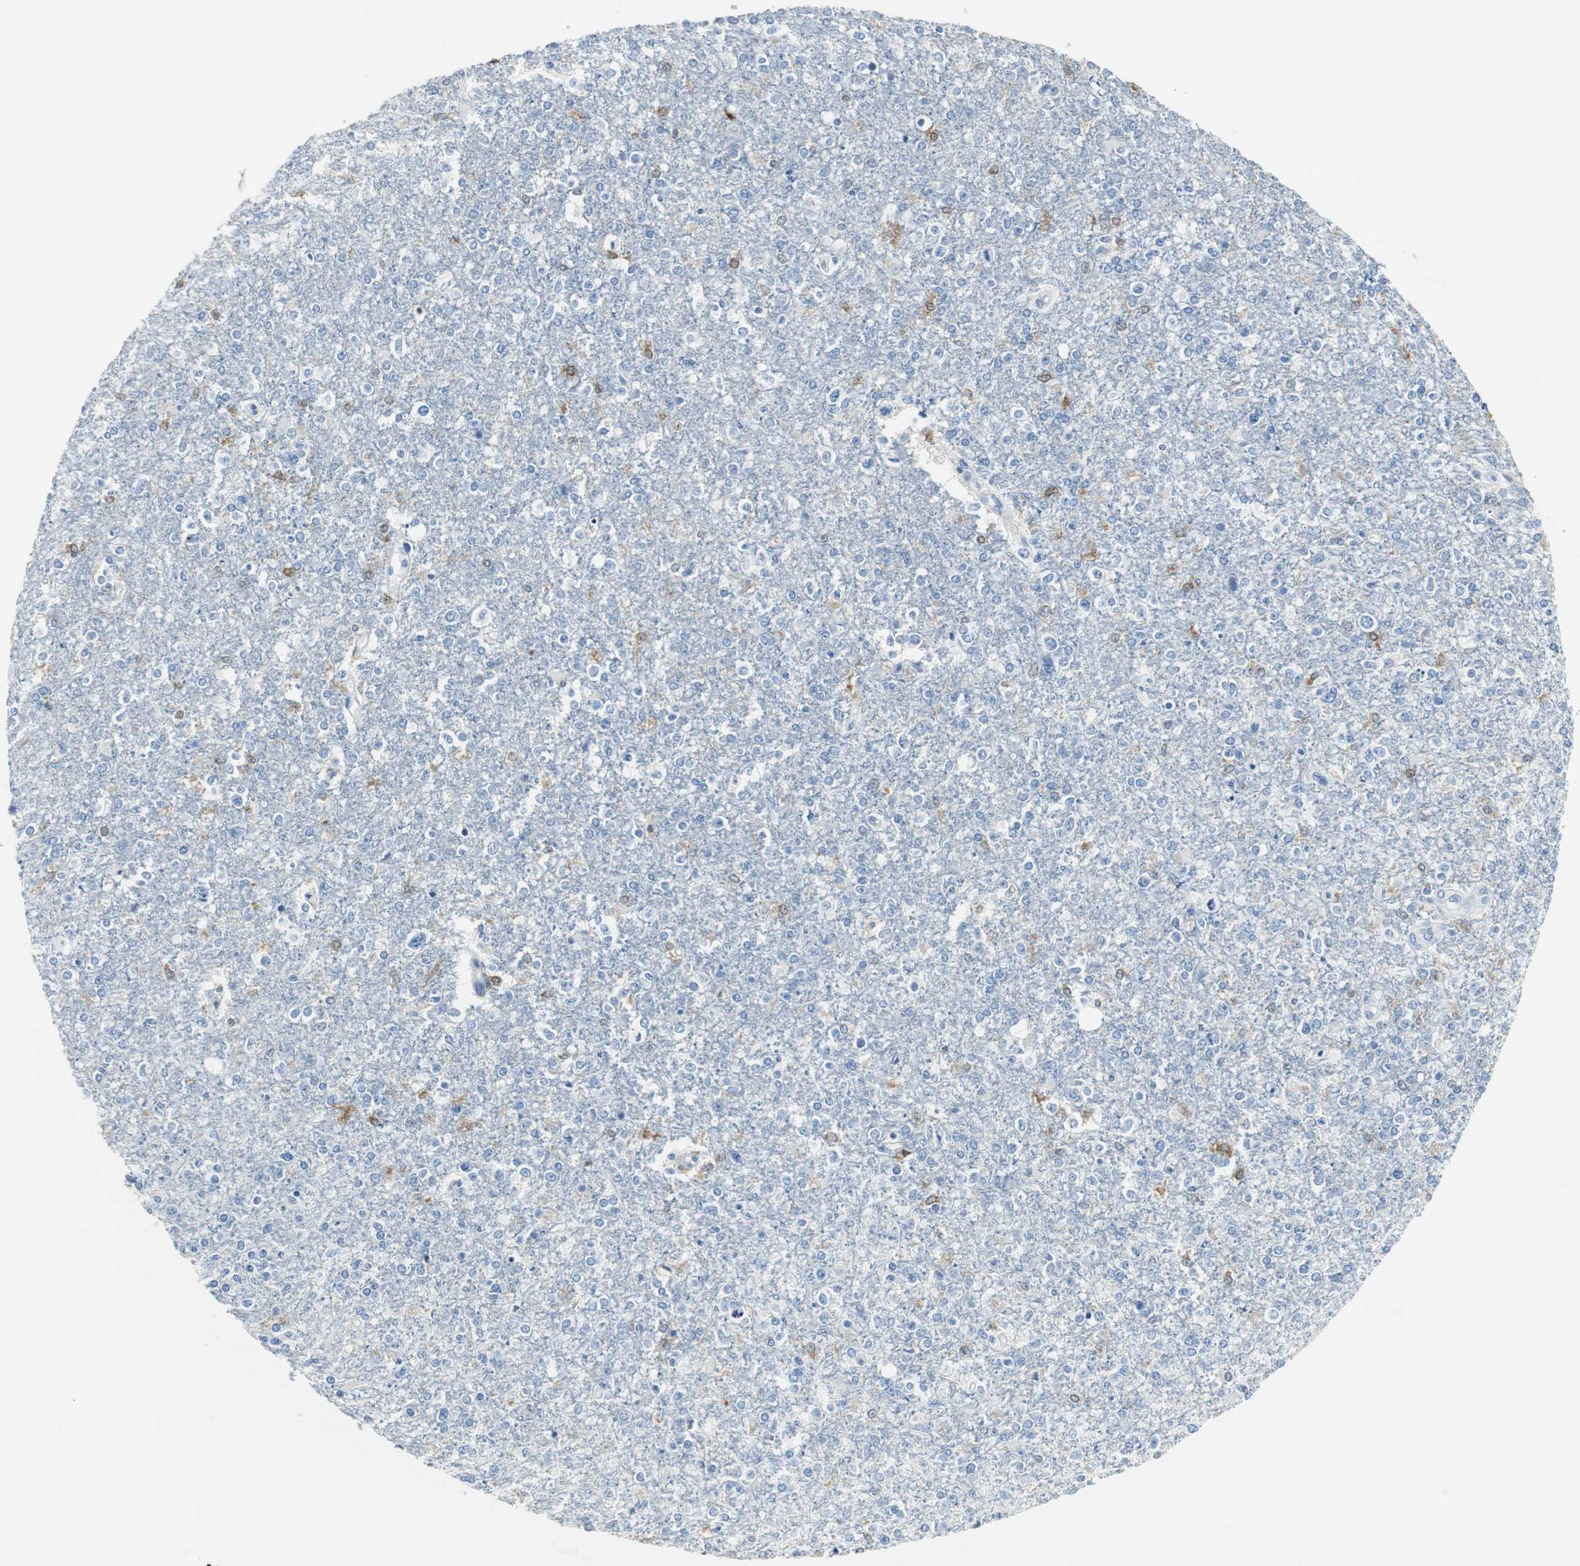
{"staining": {"intensity": "negative", "quantity": "none", "location": "none"}, "tissue": "glioma", "cell_type": "Tumor cells", "image_type": "cancer", "snomed": [{"axis": "morphology", "description": "Glioma, malignant, High grade"}, {"axis": "topography", "description": "Cerebral cortex"}], "caption": "An IHC photomicrograph of glioma is shown. There is no staining in tumor cells of glioma. Brightfield microscopy of immunohistochemistry stained with DAB (brown) and hematoxylin (blue), captured at high magnification.", "gene": "FBP1", "patient": {"sex": "male", "age": 76}}